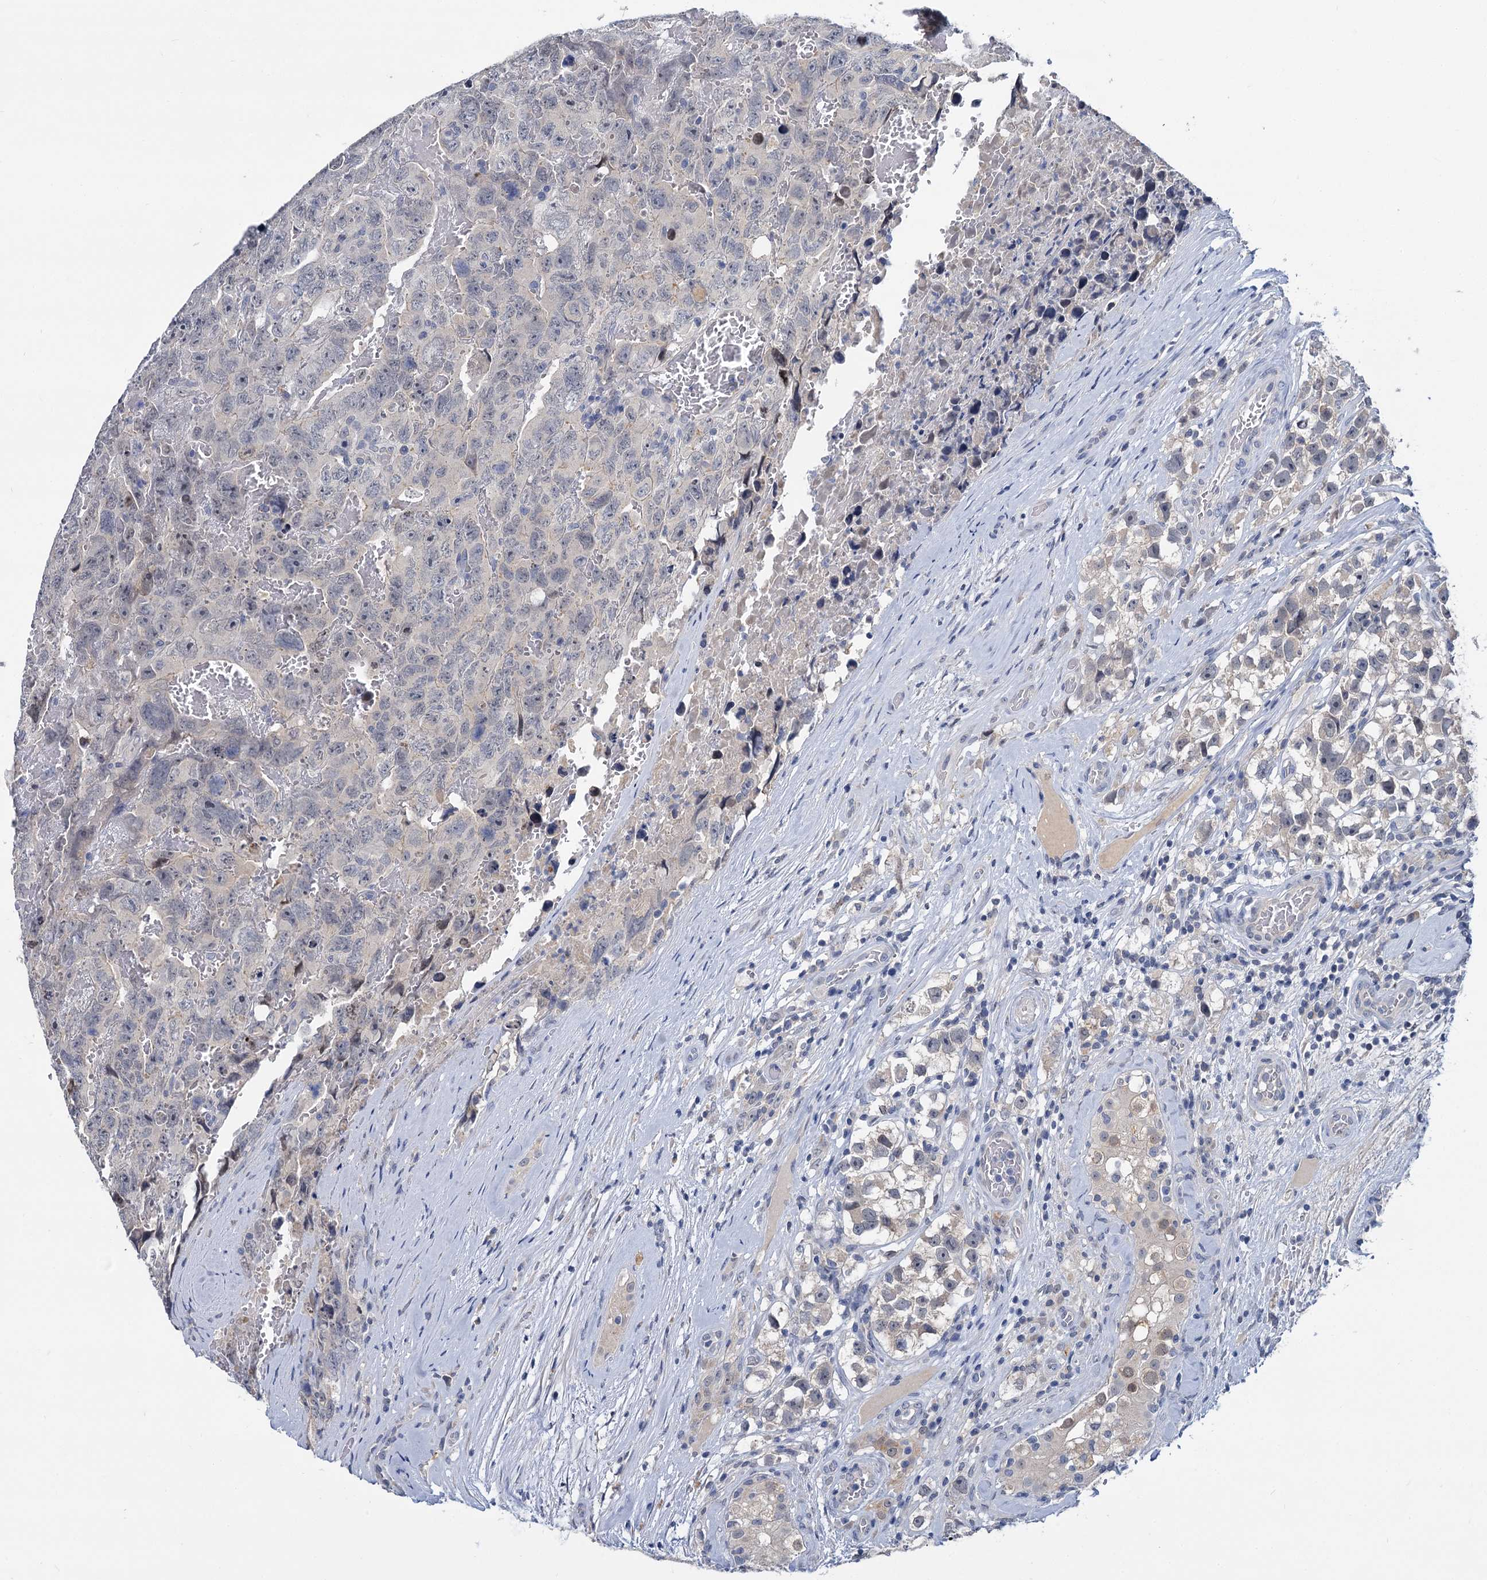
{"staining": {"intensity": "negative", "quantity": "none", "location": "none"}, "tissue": "testis cancer", "cell_type": "Tumor cells", "image_type": "cancer", "snomed": [{"axis": "morphology", "description": "Carcinoma, Embryonal, NOS"}, {"axis": "topography", "description": "Testis"}], "caption": "Tumor cells are negative for protein expression in human testis cancer (embryonal carcinoma). (DAB immunohistochemistry with hematoxylin counter stain).", "gene": "ANKRD42", "patient": {"sex": "male", "age": 45}}